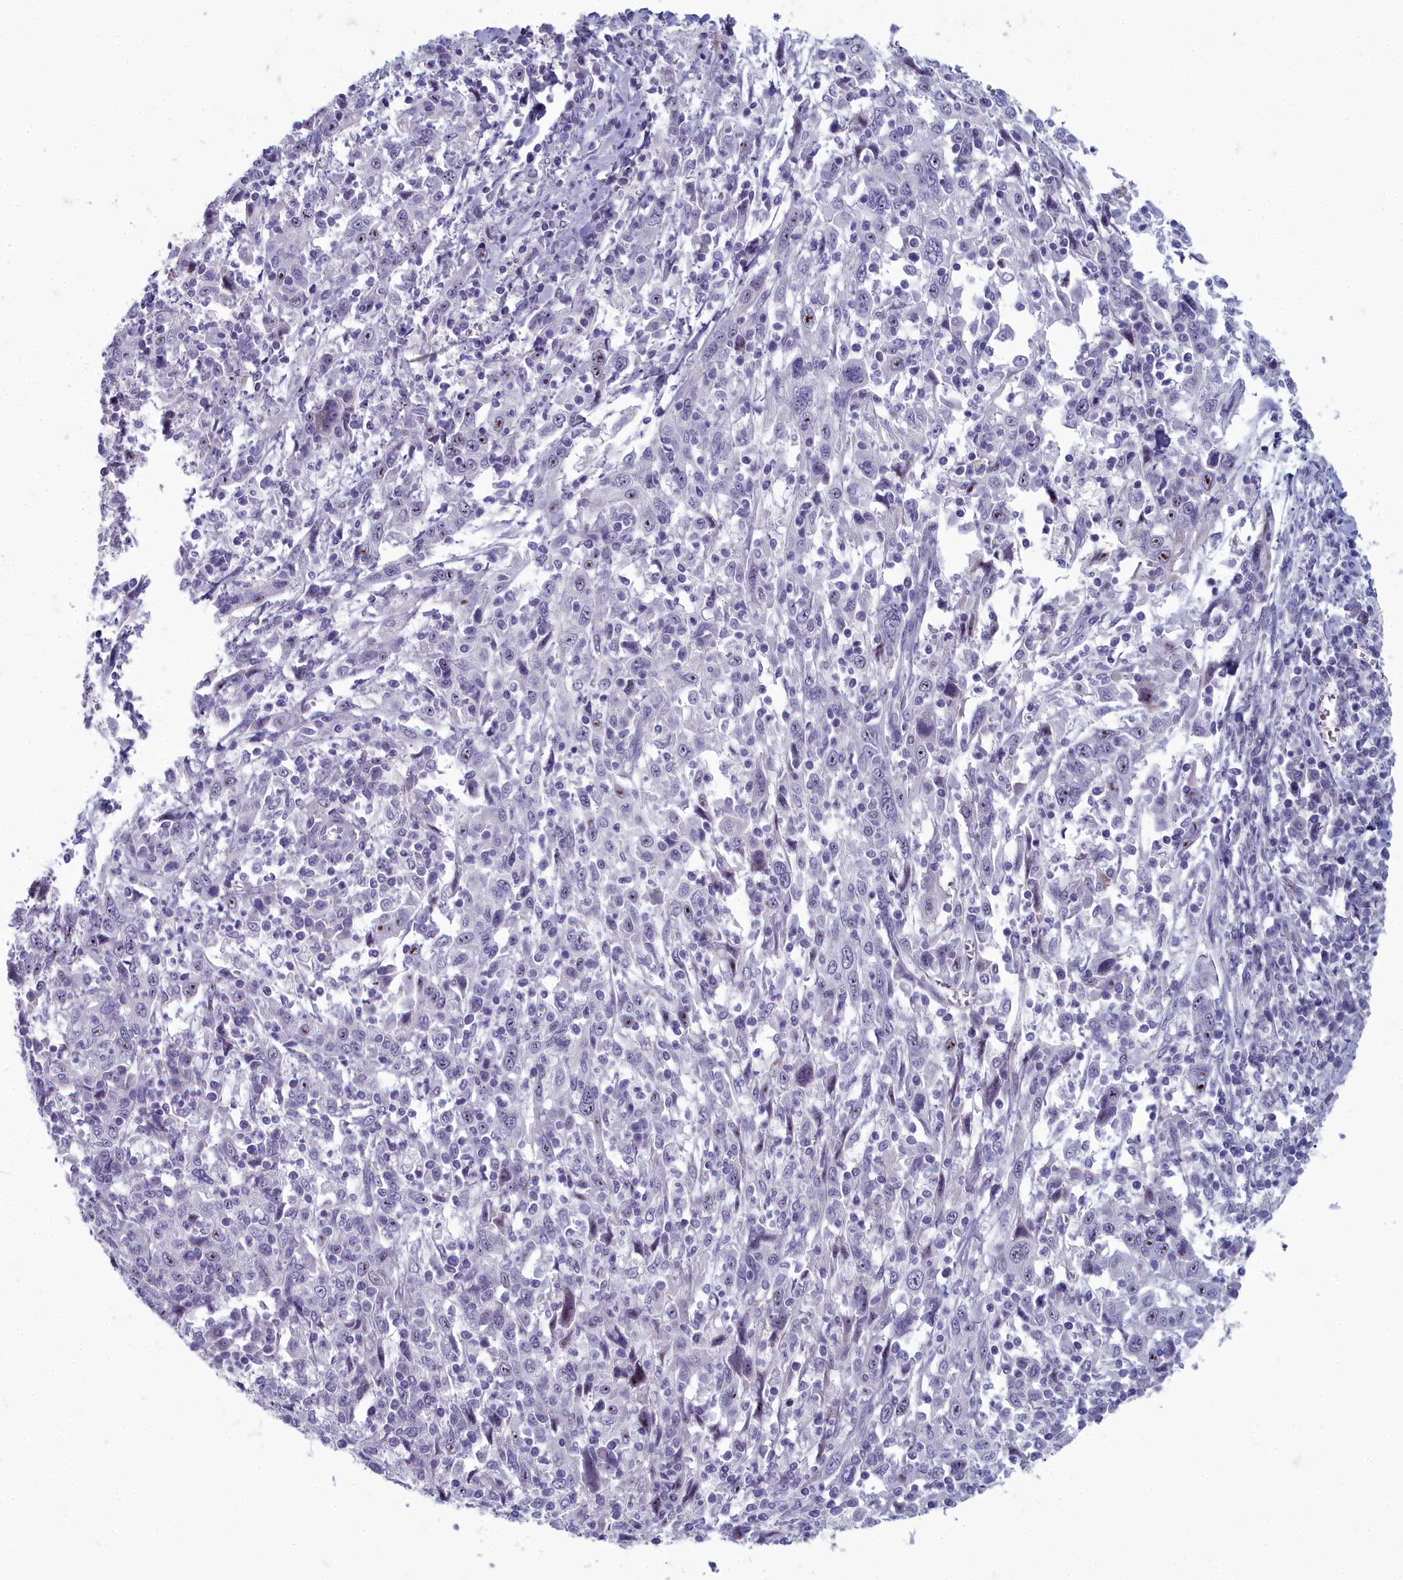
{"staining": {"intensity": "negative", "quantity": "none", "location": "none"}, "tissue": "cervical cancer", "cell_type": "Tumor cells", "image_type": "cancer", "snomed": [{"axis": "morphology", "description": "Squamous cell carcinoma, NOS"}, {"axis": "topography", "description": "Cervix"}], "caption": "A micrograph of human cervical cancer is negative for staining in tumor cells.", "gene": "INSYN2A", "patient": {"sex": "female", "age": 46}}